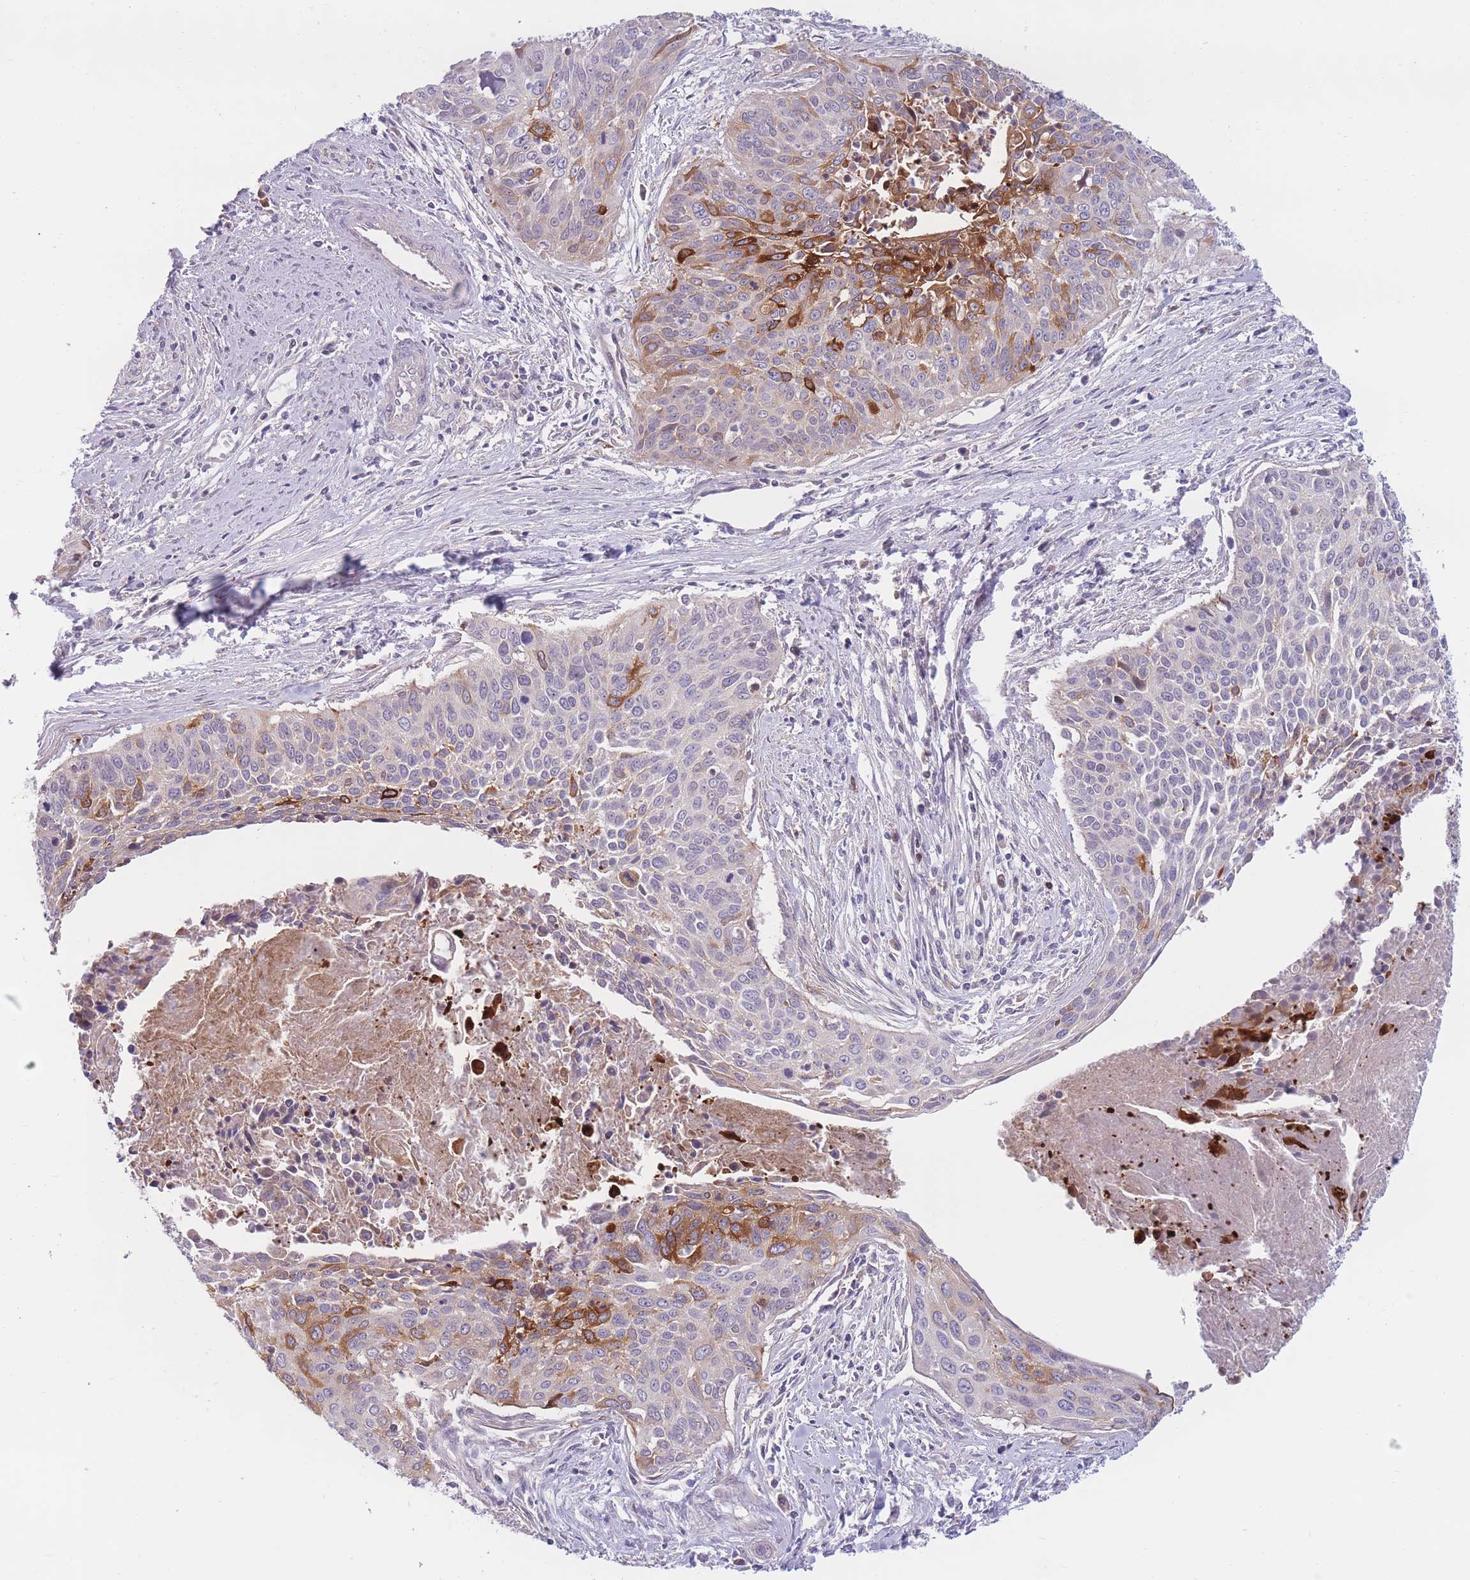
{"staining": {"intensity": "strong", "quantity": "<25%", "location": "cytoplasmic/membranous"}, "tissue": "cervical cancer", "cell_type": "Tumor cells", "image_type": "cancer", "snomed": [{"axis": "morphology", "description": "Squamous cell carcinoma, NOS"}, {"axis": "topography", "description": "Cervix"}], "caption": "Protein analysis of cervical squamous cell carcinoma tissue displays strong cytoplasmic/membranous positivity in approximately <25% of tumor cells. (IHC, brightfield microscopy, high magnification).", "gene": "PDE4A", "patient": {"sex": "female", "age": 55}}